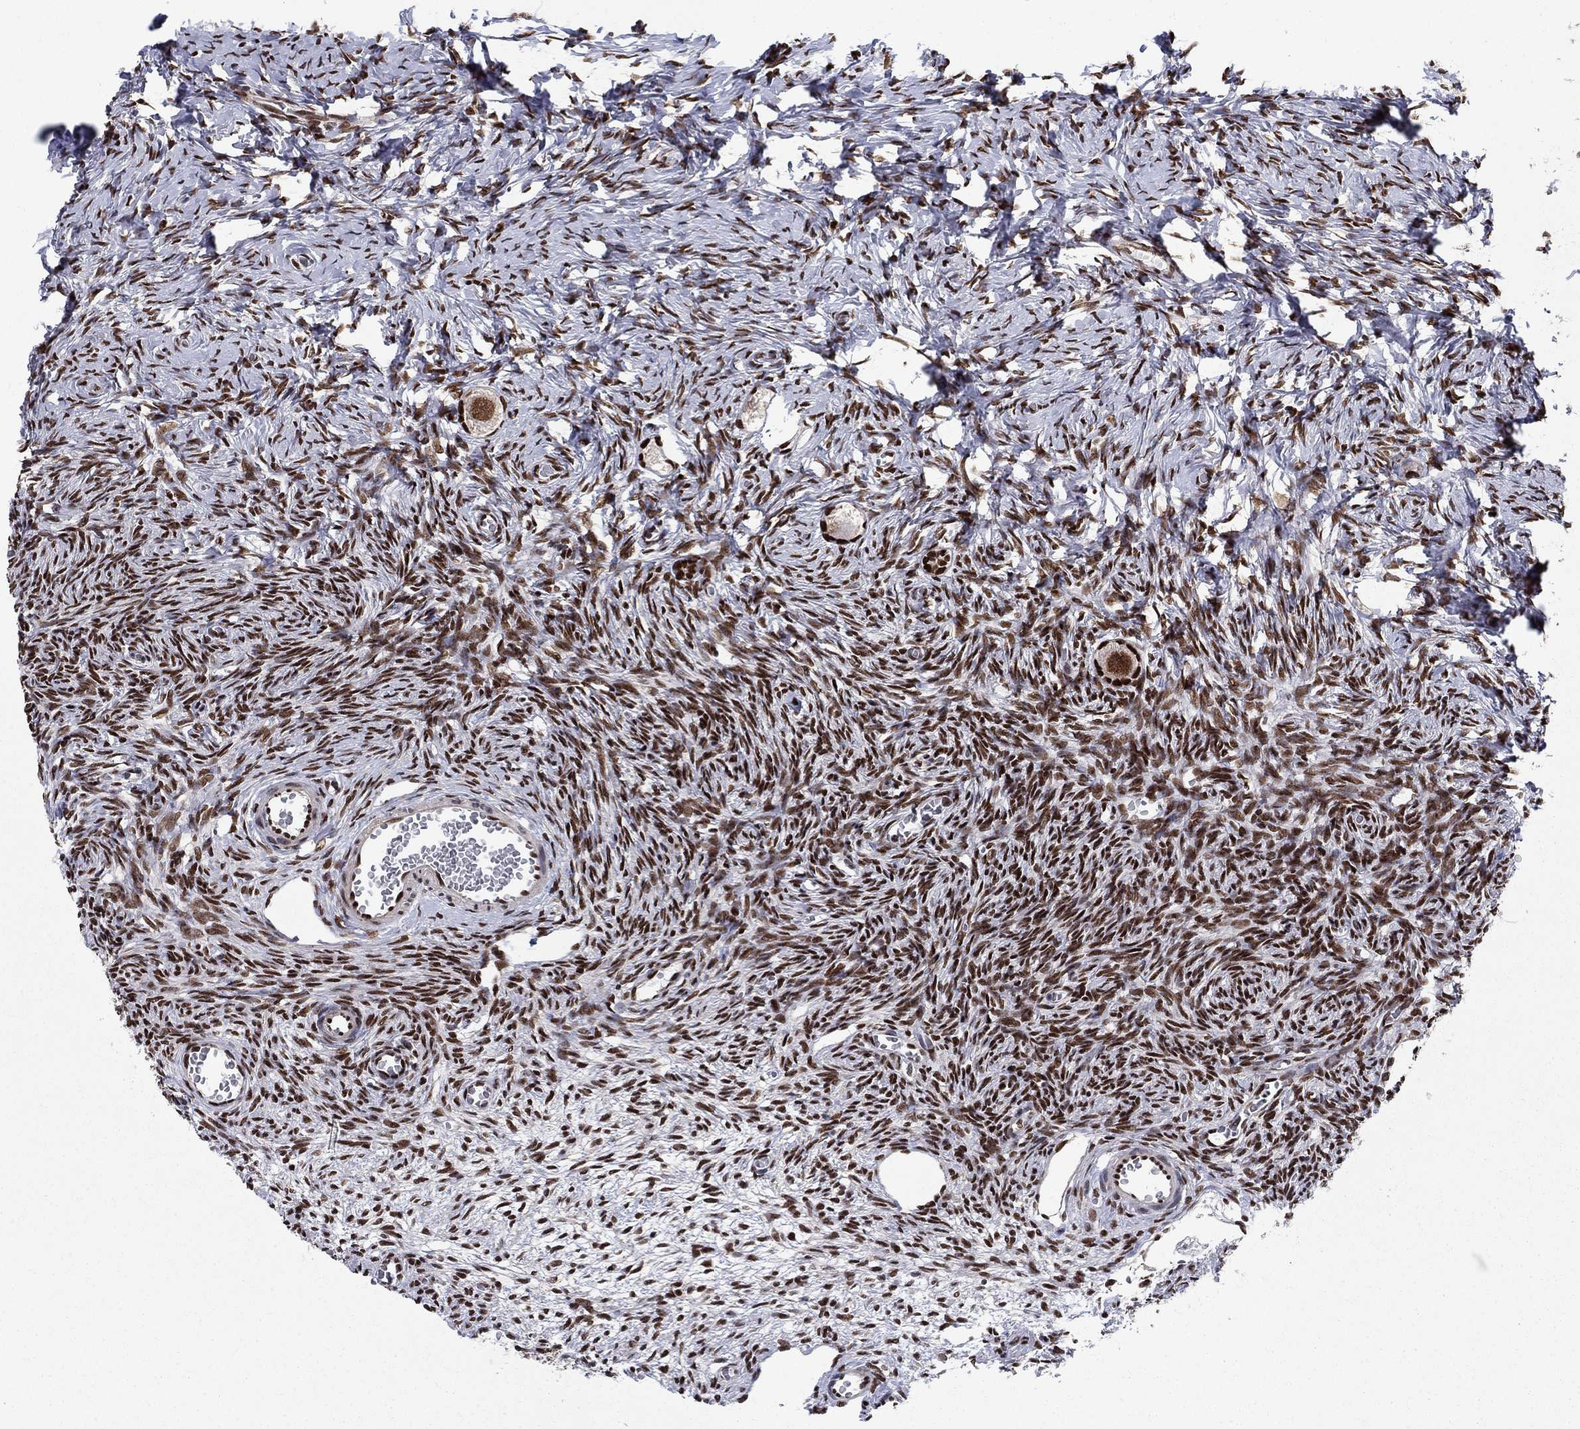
{"staining": {"intensity": "strong", "quantity": ">75%", "location": "nuclear"}, "tissue": "ovary", "cell_type": "Follicle cells", "image_type": "normal", "snomed": [{"axis": "morphology", "description": "Normal tissue, NOS"}, {"axis": "topography", "description": "Ovary"}], "caption": "Protein staining demonstrates strong nuclear positivity in about >75% of follicle cells in unremarkable ovary.", "gene": "RPRD1B", "patient": {"sex": "female", "age": 27}}